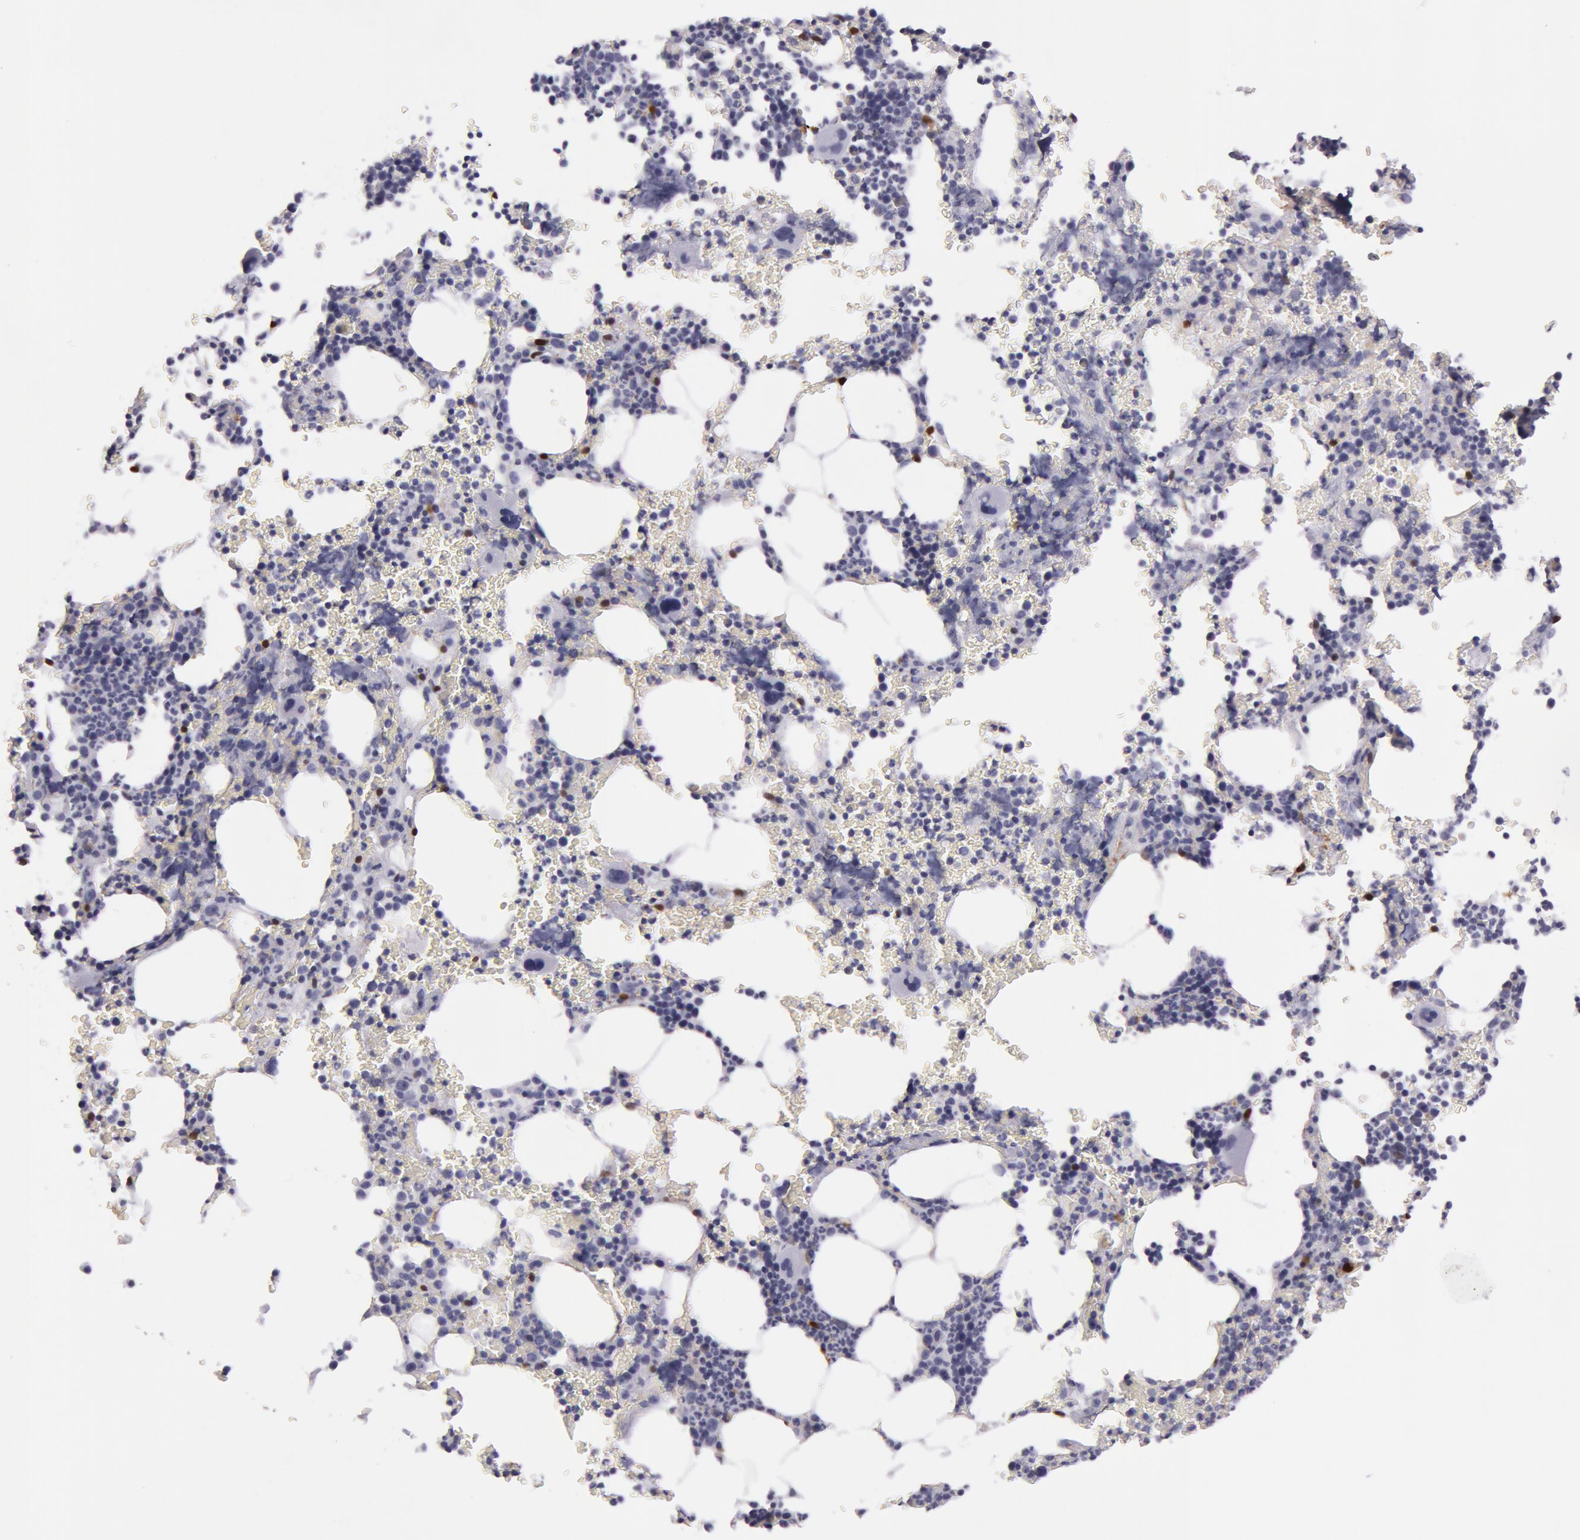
{"staining": {"intensity": "negative", "quantity": "none", "location": "none"}, "tissue": "bone marrow", "cell_type": "Hematopoietic cells", "image_type": "normal", "snomed": [{"axis": "morphology", "description": "Normal tissue, NOS"}, {"axis": "topography", "description": "Bone marrow"}], "caption": "Immunohistochemistry of unremarkable bone marrow exhibits no positivity in hematopoietic cells.", "gene": "TAGLN", "patient": {"sex": "female", "age": 88}}